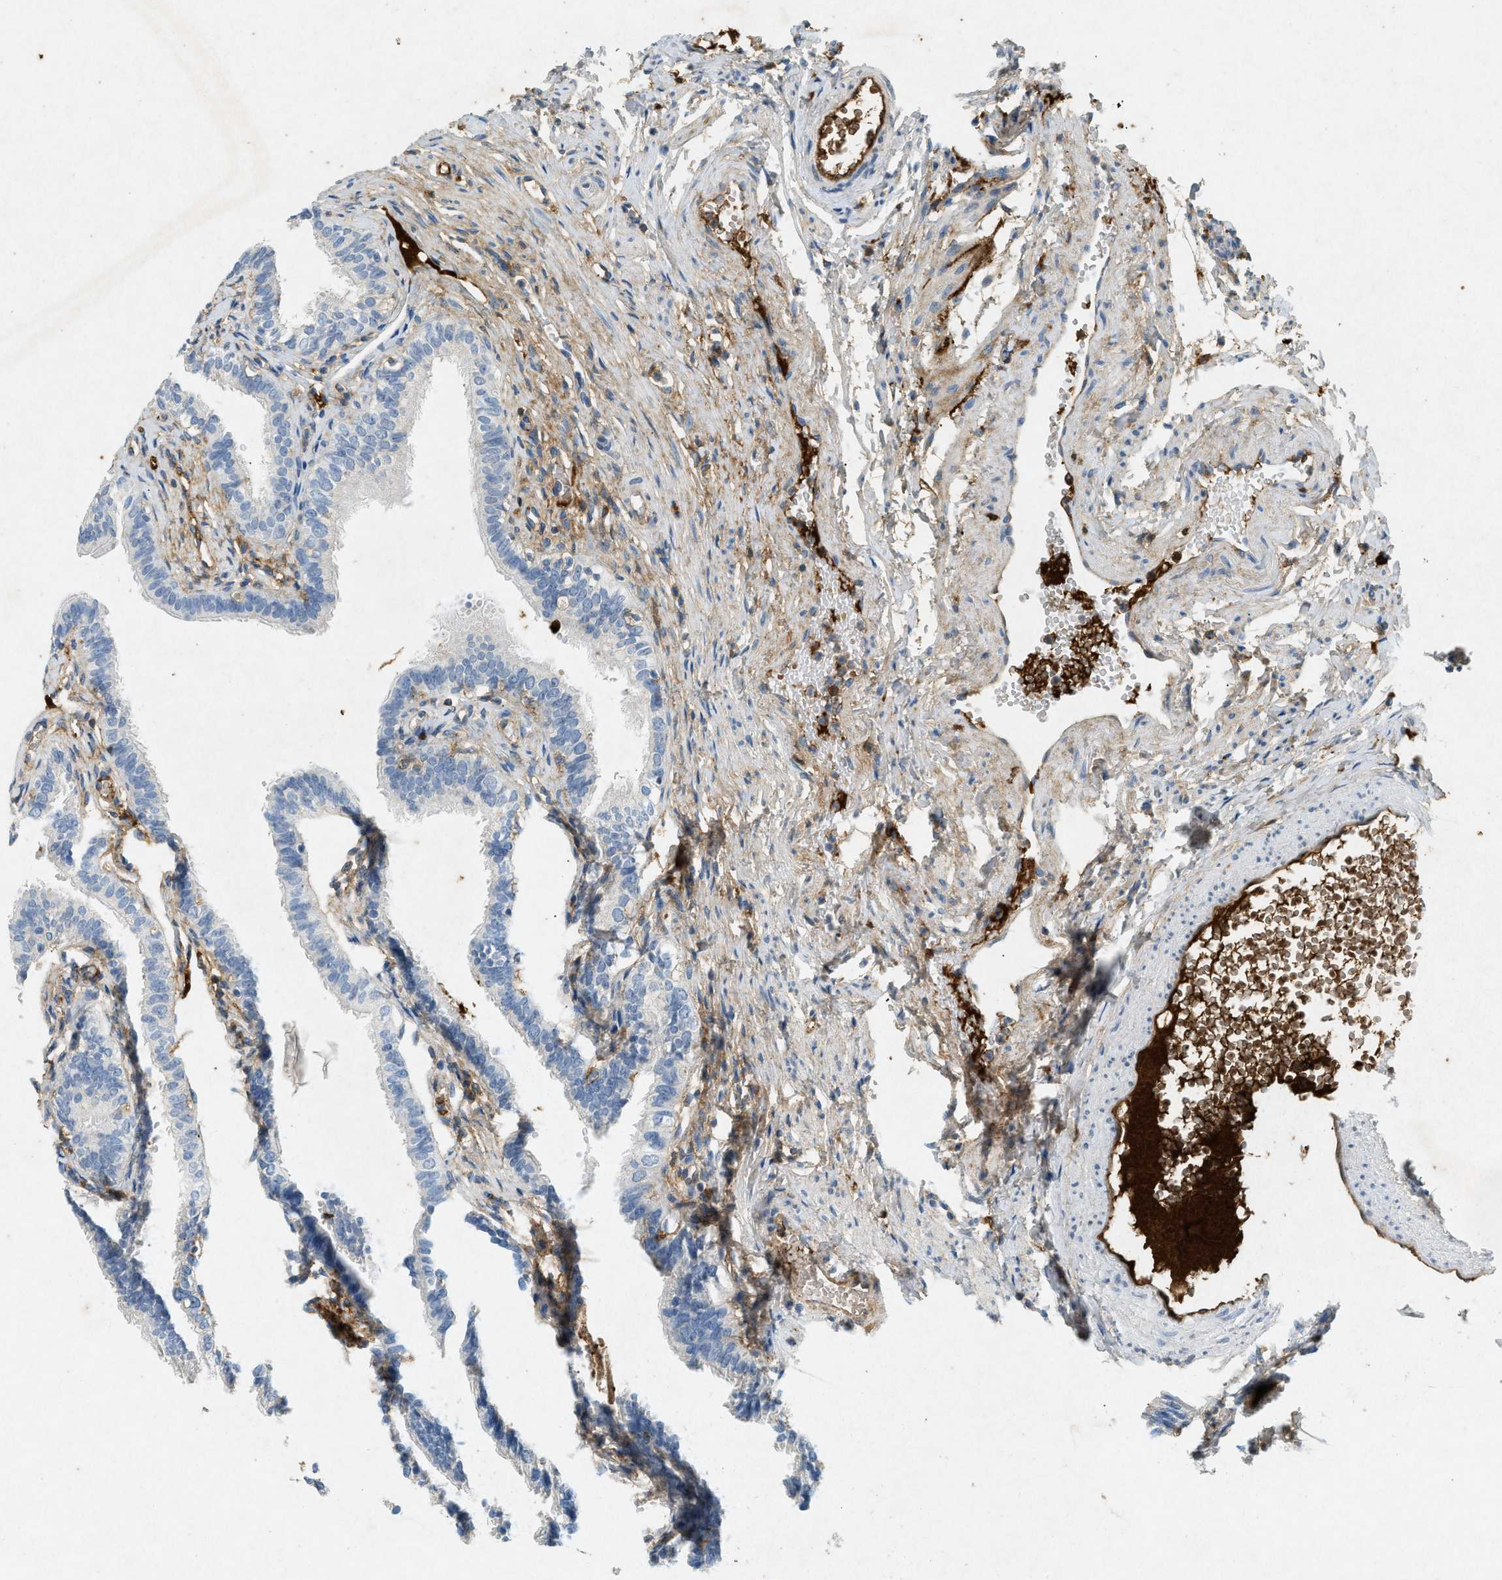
{"staining": {"intensity": "negative", "quantity": "none", "location": "none"}, "tissue": "fallopian tube", "cell_type": "Glandular cells", "image_type": "normal", "snomed": [{"axis": "morphology", "description": "Normal tissue, NOS"}, {"axis": "morphology", "description": "Dermoid, NOS"}, {"axis": "topography", "description": "Fallopian tube"}], "caption": "The immunohistochemistry image has no significant positivity in glandular cells of fallopian tube. (Stains: DAB (3,3'-diaminobenzidine) immunohistochemistry (IHC) with hematoxylin counter stain, Microscopy: brightfield microscopy at high magnification).", "gene": "F2", "patient": {"sex": "female", "age": 33}}